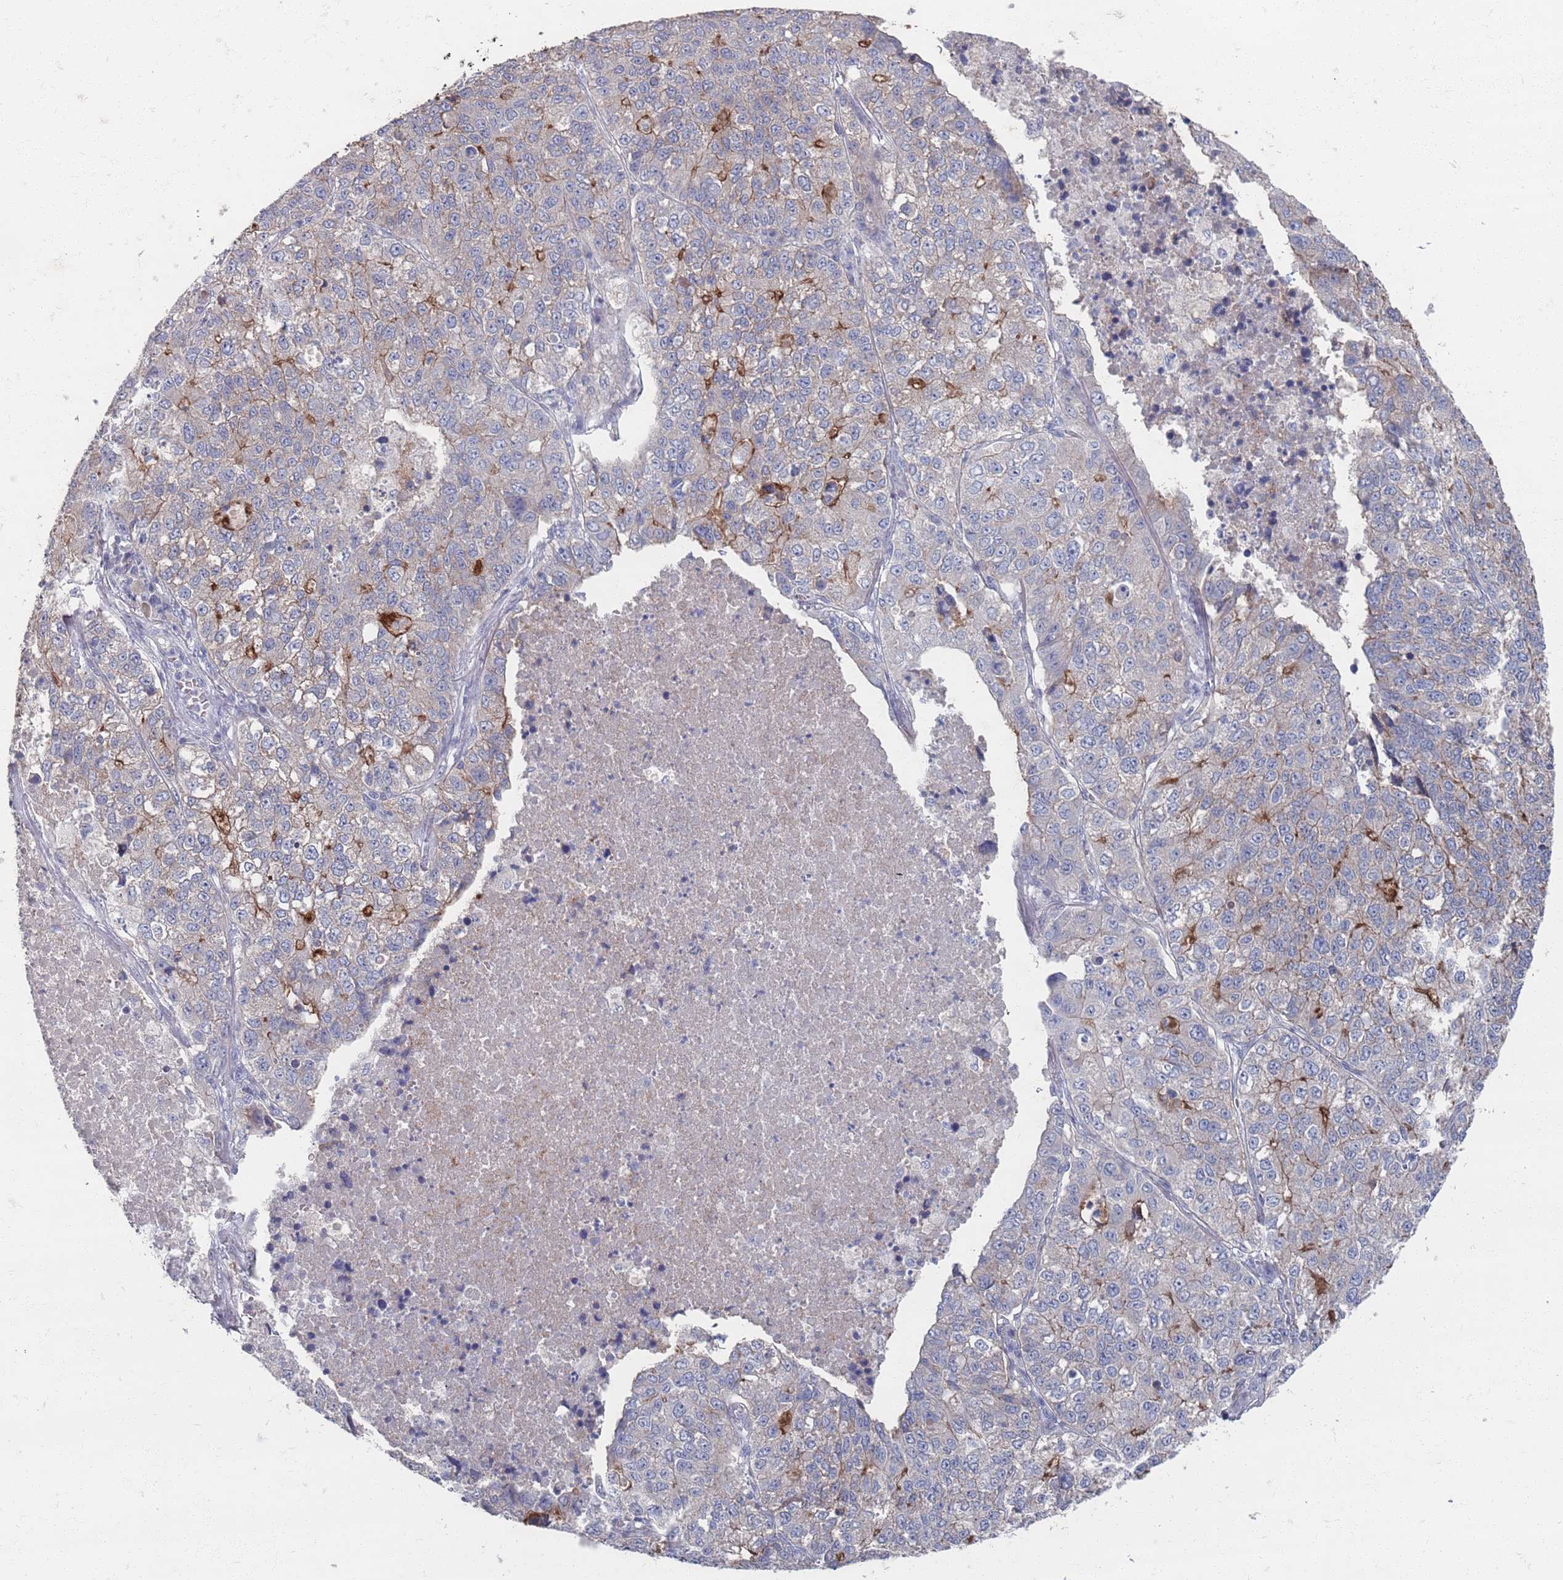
{"staining": {"intensity": "strong", "quantity": "<25%", "location": "cytoplasmic/membranous"}, "tissue": "lung cancer", "cell_type": "Tumor cells", "image_type": "cancer", "snomed": [{"axis": "morphology", "description": "Adenocarcinoma, NOS"}, {"axis": "topography", "description": "Lung"}], "caption": "Immunohistochemical staining of human lung adenocarcinoma shows medium levels of strong cytoplasmic/membranous staining in approximately <25% of tumor cells.", "gene": "PROM2", "patient": {"sex": "male", "age": 49}}